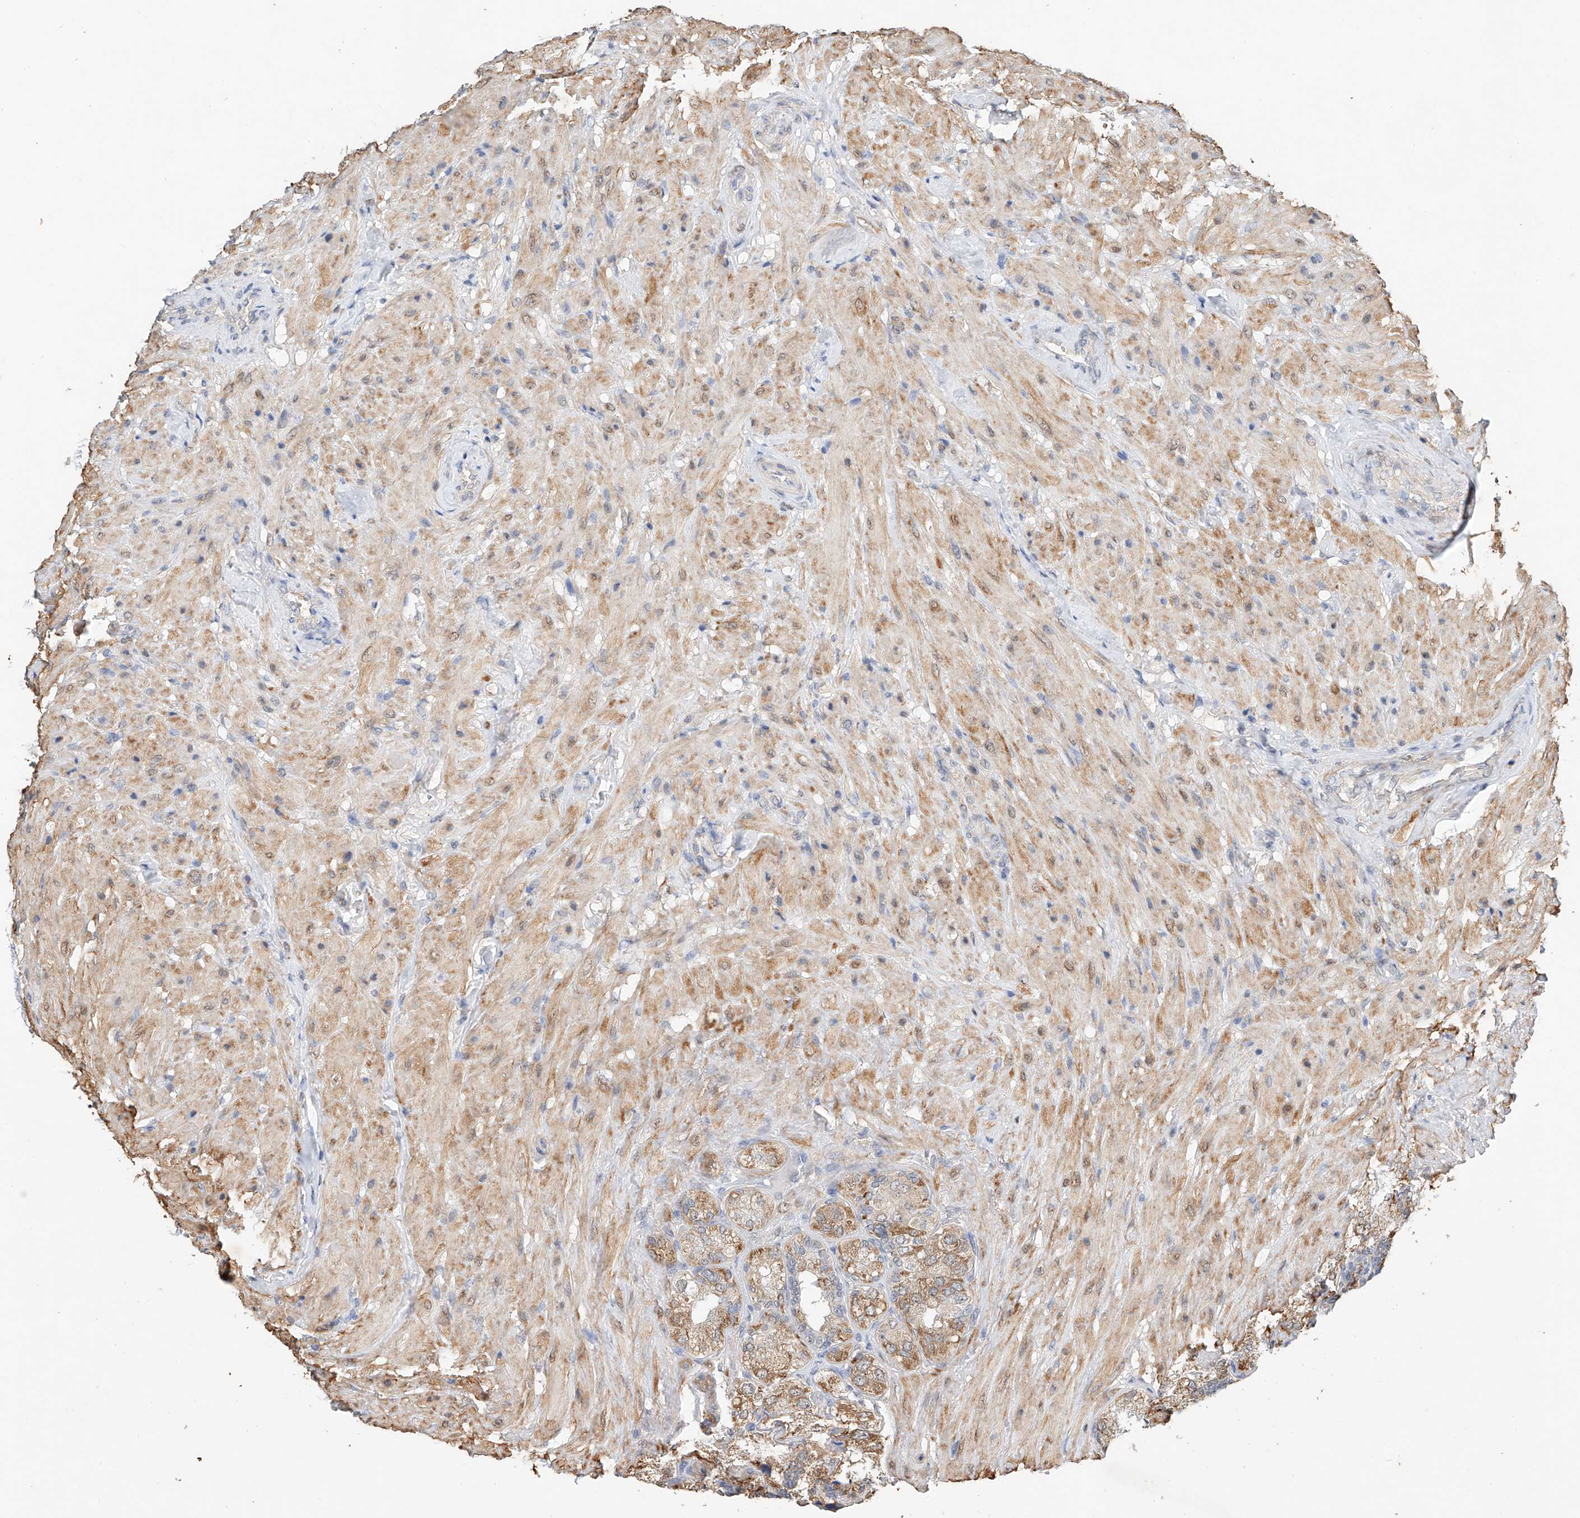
{"staining": {"intensity": "moderate", "quantity": "25%-75%", "location": "cytoplasmic/membranous"}, "tissue": "seminal vesicle", "cell_type": "Glandular cells", "image_type": "normal", "snomed": [{"axis": "morphology", "description": "Normal tissue, NOS"}, {"axis": "topography", "description": "Seminal veicle"}, {"axis": "topography", "description": "Peripheral nerve tissue"}], "caption": "Seminal vesicle stained with DAB (3,3'-diaminobenzidine) immunohistochemistry reveals medium levels of moderate cytoplasmic/membranous expression in approximately 25%-75% of glandular cells. Using DAB (3,3'-diaminobenzidine) (brown) and hematoxylin (blue) stains, captured at high magnification using brightfield microscopy.", "gene": "CTDP1", "patient": {"sex": "male", "age": 63}}